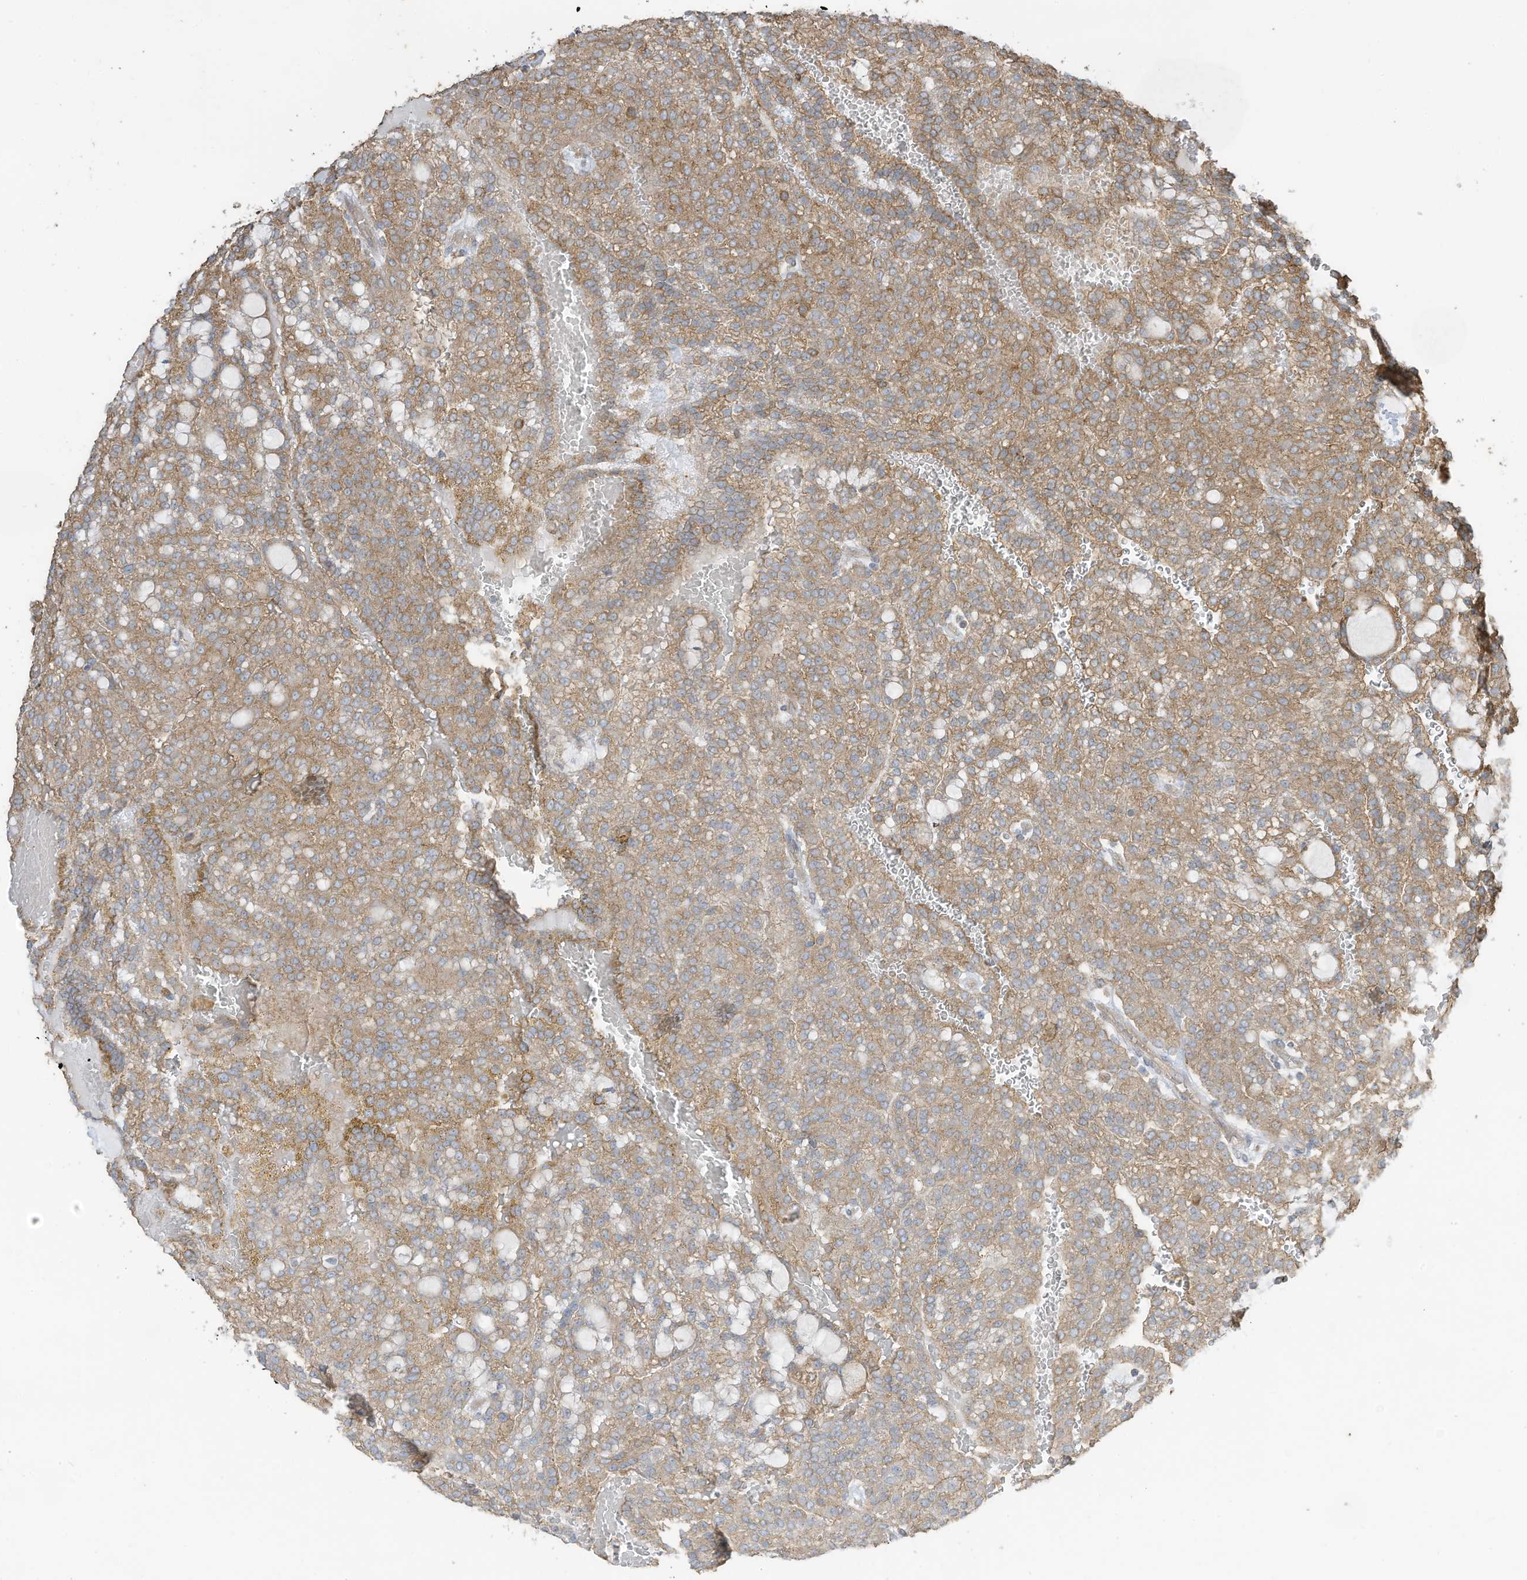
{"staining": {"intensity": "moderate", "quantity": "25%-75%", "location": "cytoplasmic/membranous"}, "tissue": "renal cancer", "cell_type": "Tumor cells", "image_type": "cancer", "snomed": [{"axis": "morphology", "description": "Adenocarcinoma, NOS"}, {"axis": "topography", "description": "Kidney"}], "caption": "Immunohistochemistry histopathology image of human adenocarcinoma (renal) stained for a protein (brown), which reveals medium levels of moderate cytoplasmic/membranous positivity in approximately 25%-75% of tumor cells.", "gene": "CGAS", "patient": {"sex": "male", "age": 63}}